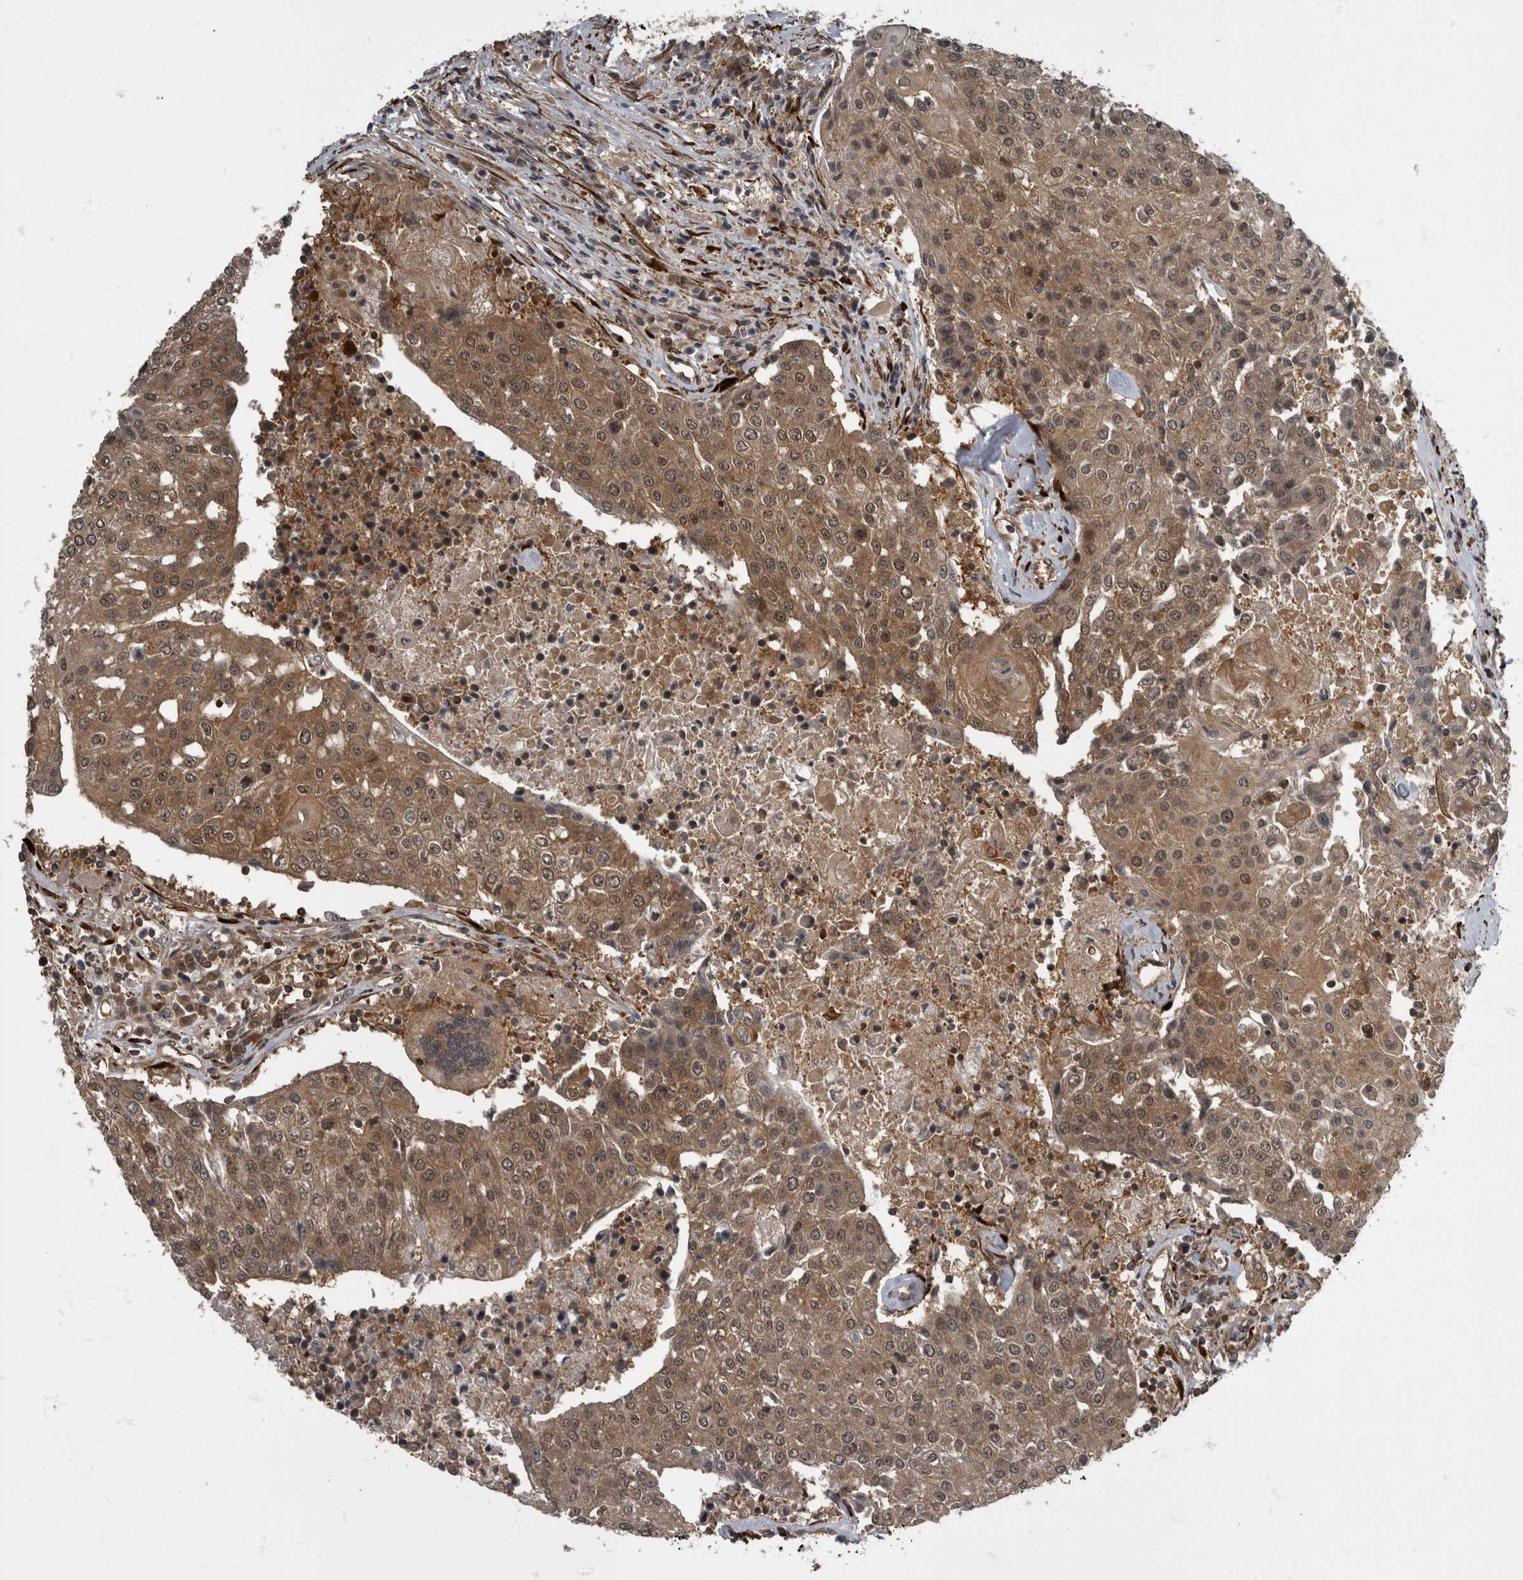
{"staining": {"intensity": "moderate", "quantity": ">75%", "location": "cytoplasmic/membranous,nuclear"}, "tissue": "urothelial cancer", "cell_type": "Tumor cells", "image_type": "cancer", "snomed": [{"axis": "morphology", "description": "Urothelial carcinoma, High grade"}, {"axis": "topography", "description": "Urinary bladder"}], "caption": "Urothelial cancer stained for a protein exhibits moderate cytoplasmic/membranous and nuclear positivity in tumor cells.", "gene": "RABGGTB", "patient": {"sex": "female", "age": 85}}